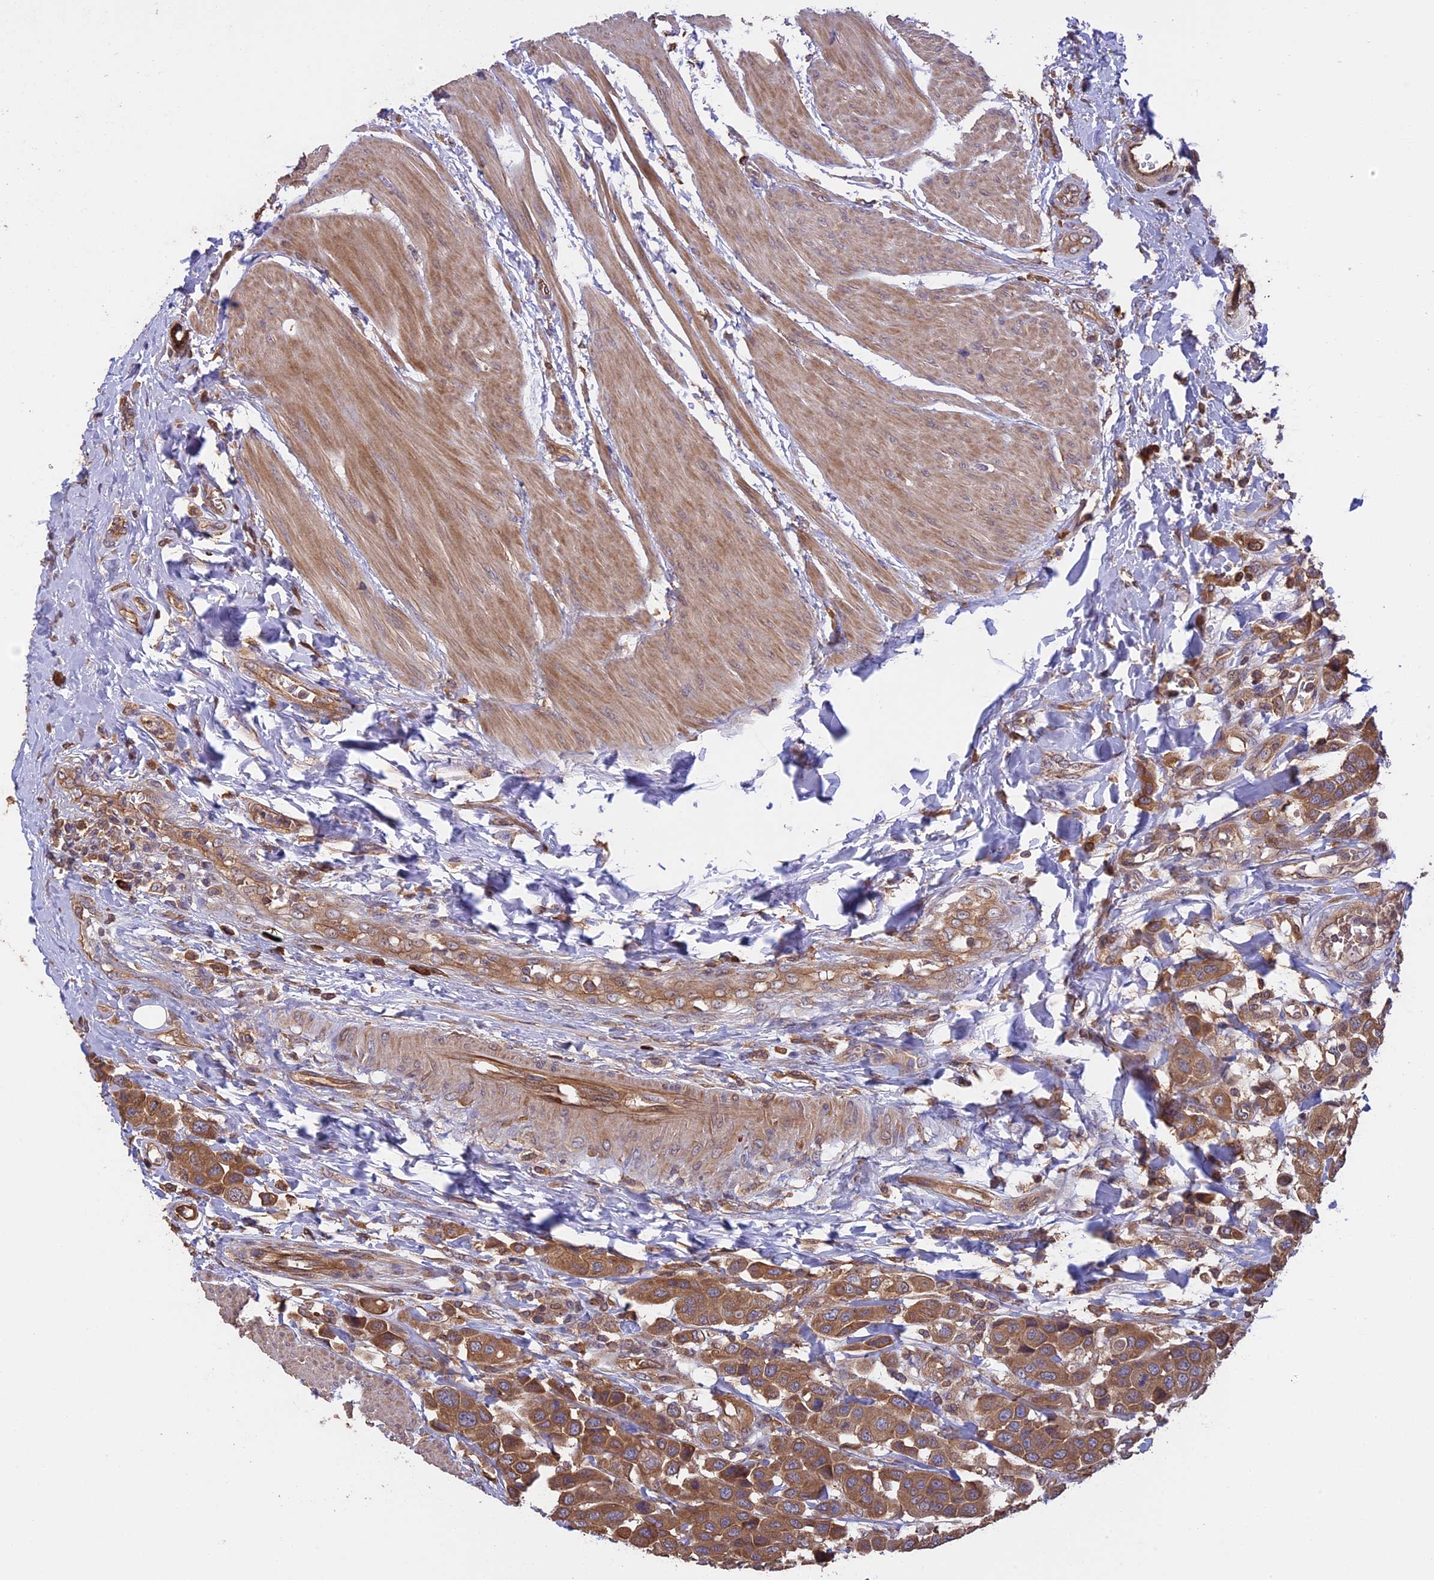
{"staining": {"intensity": "moderate", "quantity": ">75%", "location": "cytoplasmic/membranous"}, "tissue": "urothelial cancer", "cell_type": "Tumor cells", "image_type": "cancer", "snomed": [{"axis": "morphology", "description": "Urothelial carcinoma, High grade"}, {"axis": "topography", "description": "Urinary bladder"}], "caption": "High-grade urothelial carcinoma was stained to show a protein in brown. There is medium levels of moderate cytoplasmic/membranous positivity in about >75% of tumor cells.", "gene": "GAS8", "patient": {"sex": "male", "age": 50}}